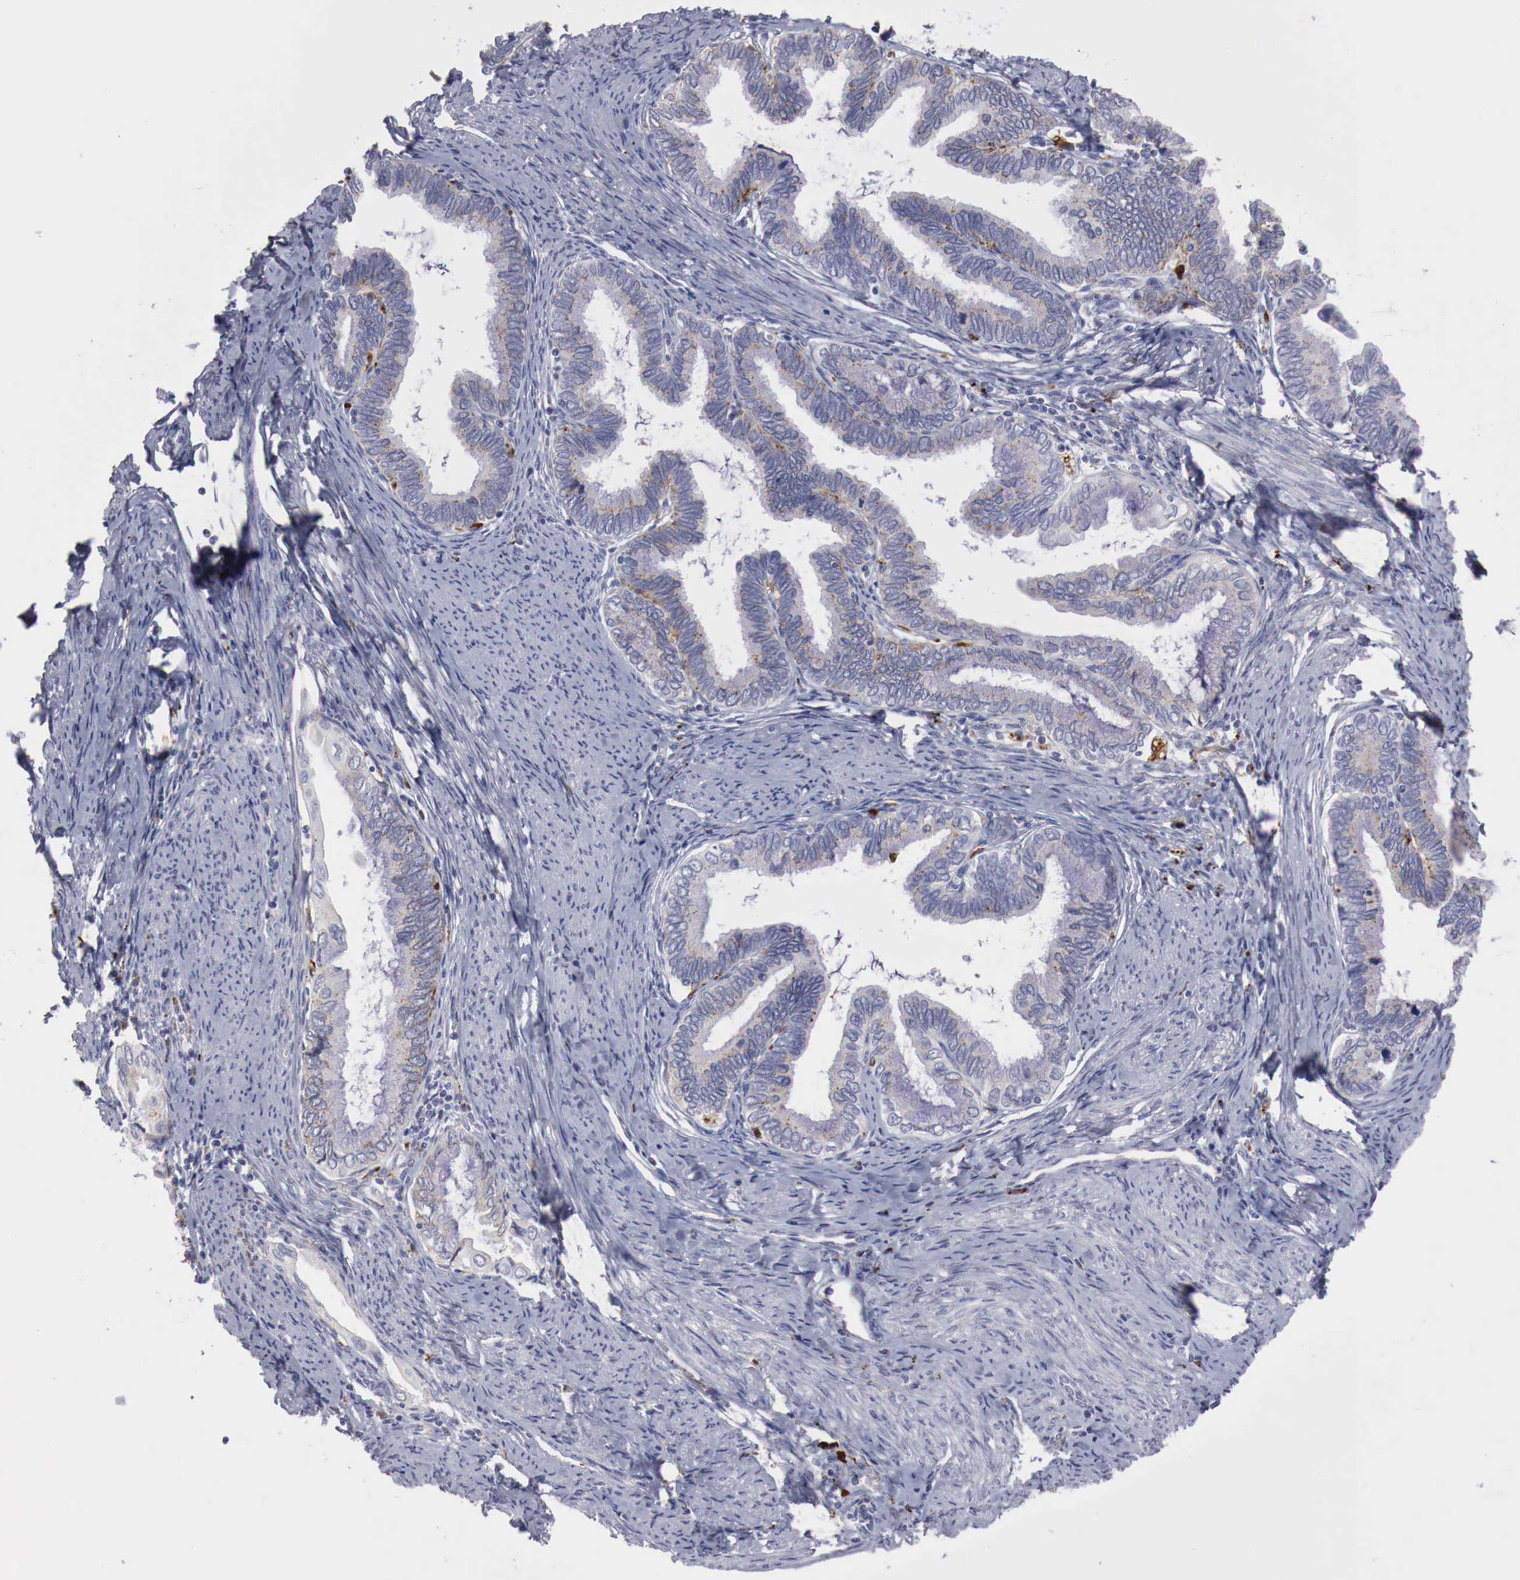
{"staining": {"intensity": "moderate", "quantity": "25%-75%", "location": "cytoplasmic/membranous"}, "tissue": "cervical cancer", "cell_type": "Tumor cells", "image_type": "cancer", "snomed": [{"axis": "morphology", "description": "Adenocarcinoma, NOS"}, {"axis": "topography", "description": "Cervix"}], "caption": "The immunohistochemical stain highlights moderate cytoplasmic/membranous expression in tumor cells of cervical adenocarcinoma tissue.", "gene": "GLA", "patient": {"sex": "female", "age": 49}}